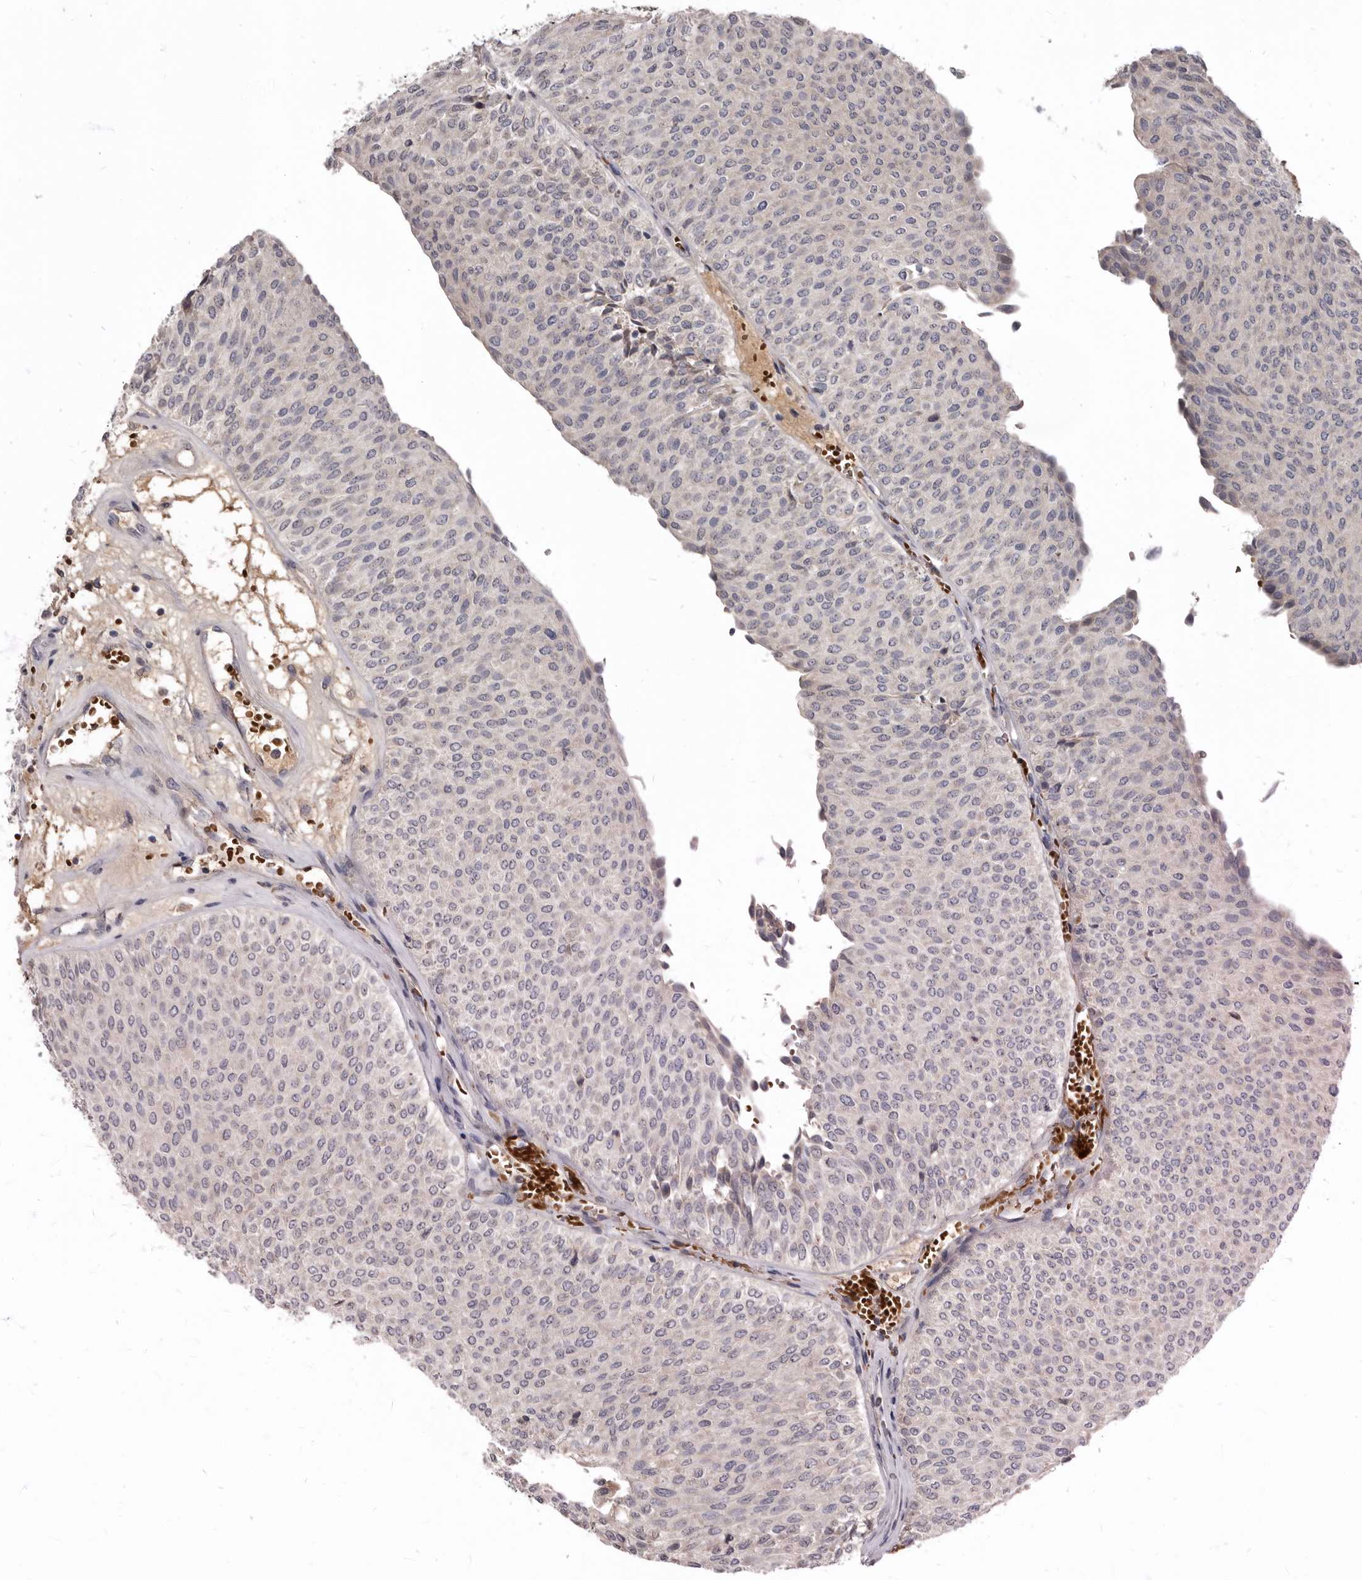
{"staining": {"intensity": "negative", "quantity": "none", "location": "none"}, "tissue": "urothelial cancer", "cell_type": "Tumor cells", "image_type": "cancer", "snomed": [{"axis": "morphology", "description": "Urothelial carcinoma, Low grade"}, {"axis": "topography", "description": "Urinary bladder"}], "caption": "Urothelial cancer was stained to show a protein in brown. There is no significant expression in tumor cells.", "gene": "NENF", "patient": {"sex": "male", "age": 78}}